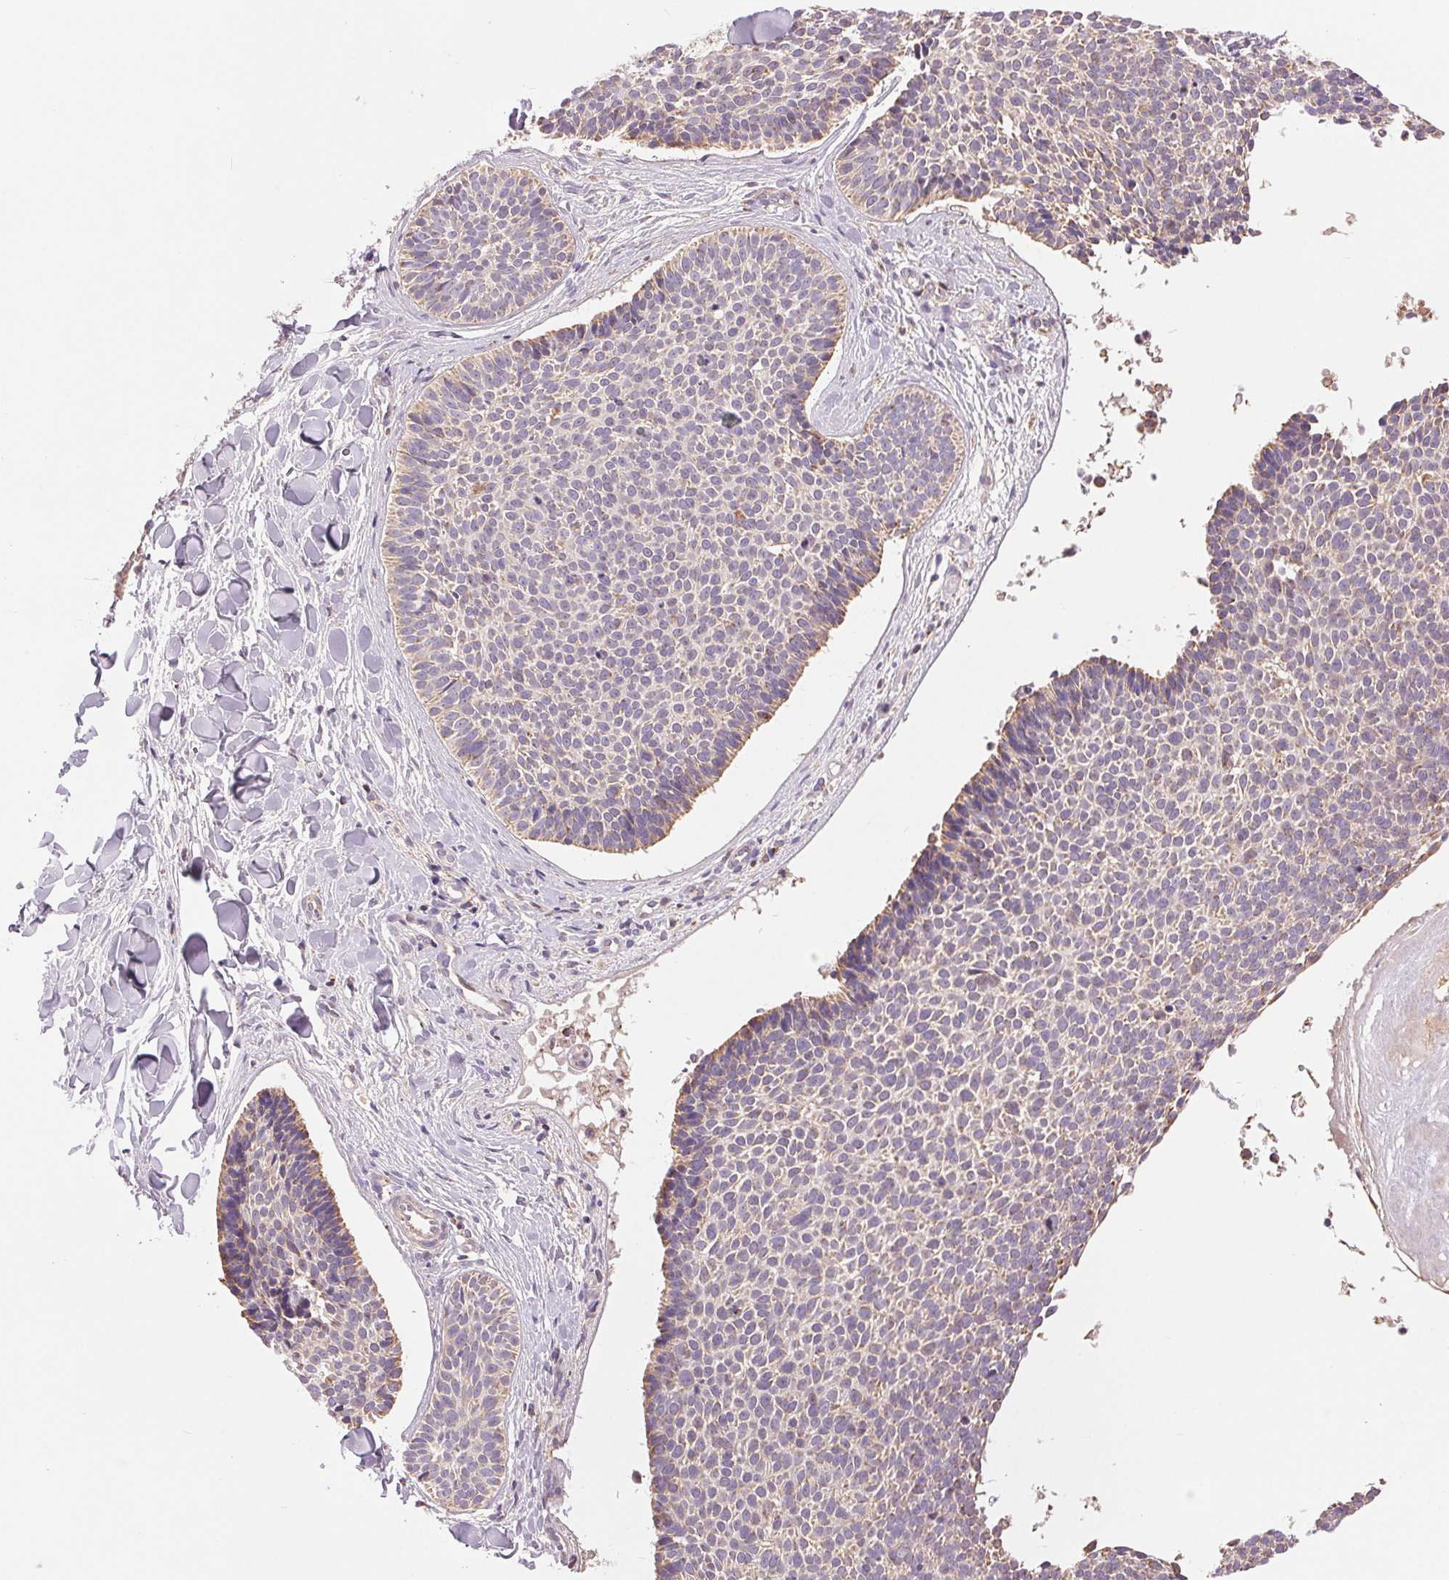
{"staining": {"intensity": "weak", "quantity": "<25%", "location": "cytoplasmic/membranous"}, "tissue": "skin cancer", "cell_type": "Tumor cells", "image_type": "cancer", "snomed": [{"axis": "morphology", "description": "Basal cell carcinoma"}, {"axis": "topography", "description": "Skin"}], "caption": "Human skin basal cell carcinoma stained for a protein using immunohistochemistry (IHC) demonstrates no staining in tumor cells.", "gene": "DGUOK", "patient": {"sex": "male", "age": 82}}